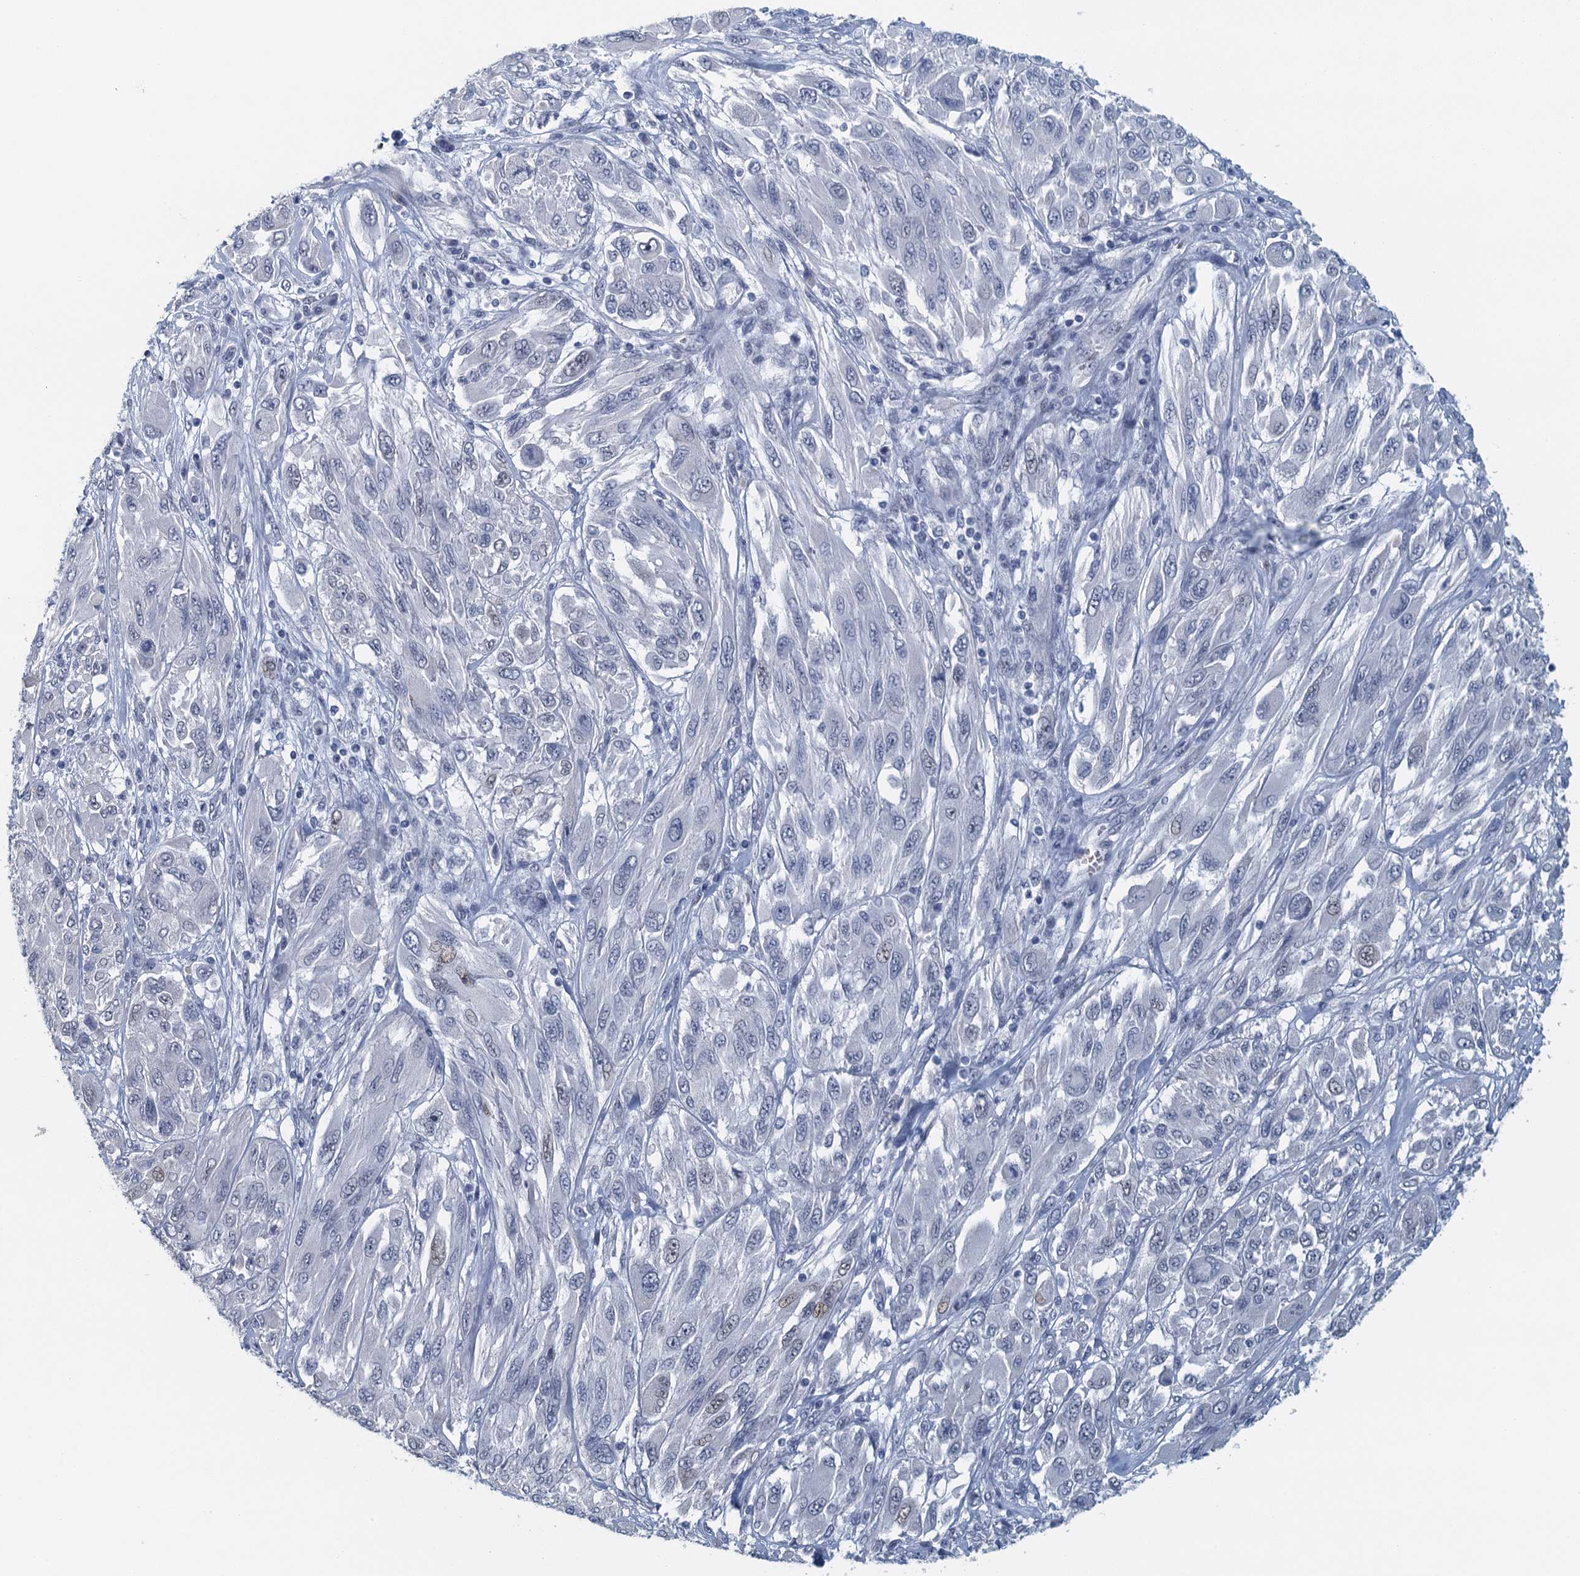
{"staining": {"intensity": "negative", "quantity": "none", "location": "none"}, "tissue": "melanoma", "cell_type": "Tumor cells", "image_type": "cancer", "snomed": [{"axis": "morphology", "description": "Malignant melanoma, NOS"}, {"axis": "topography", "description": "Skin"}], "caption": "The image demonstrates no significant expression in tumor cells of melanoma.", "gene": "TTLL9", "patient": {"sex": "female", "age": 91}}